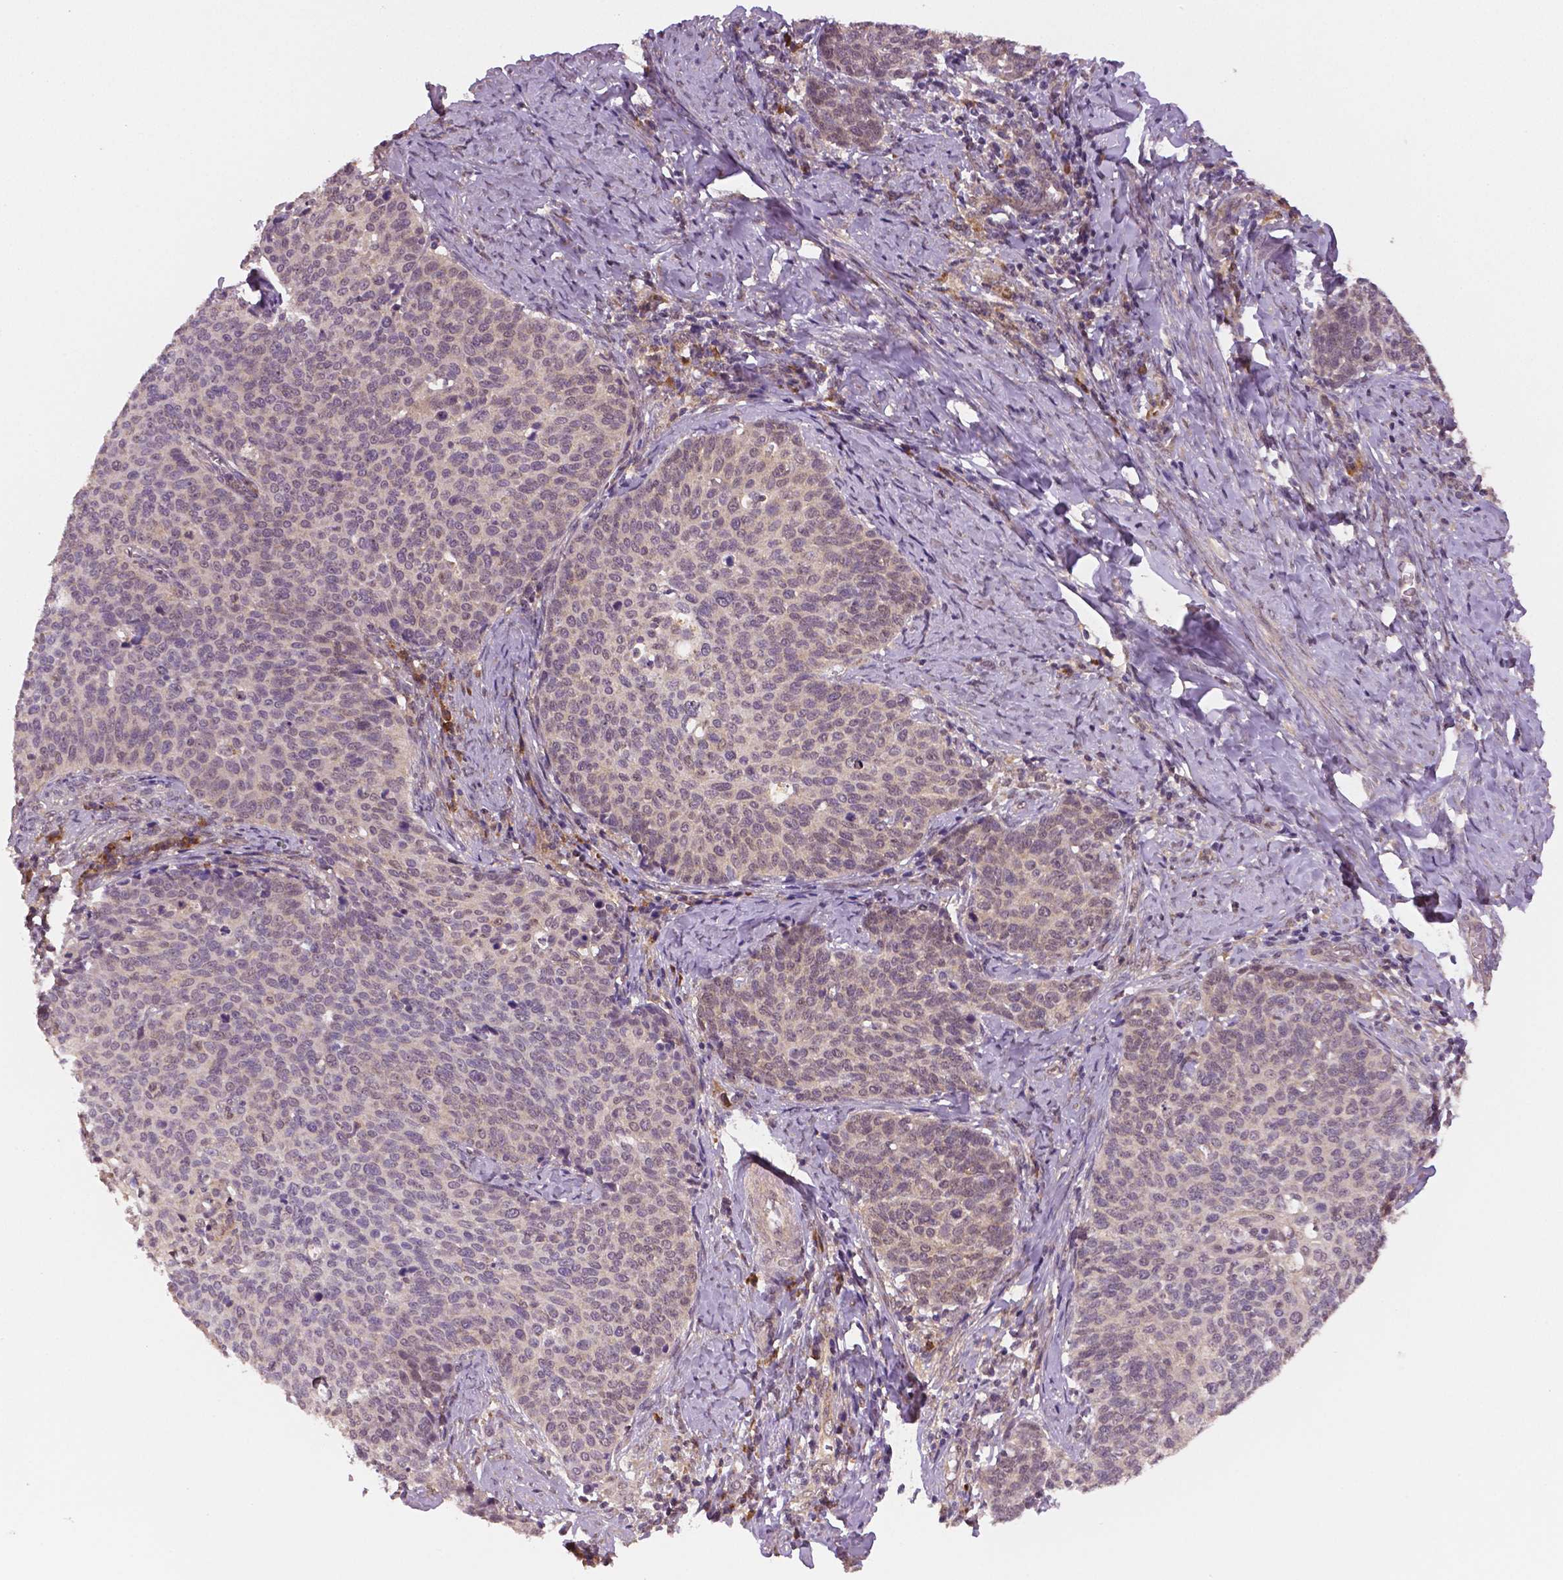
{"staining": {"intensity": "negative", "quantity": "none", "location": "none"}, "tissue": "cervical cancer", "cell_type": "Tumor cells", "image_type": "cancer", "snomed": [{"axis": "morphology", "description": "Normal tissue, NOS"}, {"axis": "morphology", "description": "Squamous cell carcinoma, NOS"}, {"axis": "topography", "description": "Cervix"}], "caption": "Image shows no significant protein staining in tumor cells of cervical cancer (squamous cell carcinoma).", "gene": "STAT3", "patient": {"sex": "female", "age": 39}}